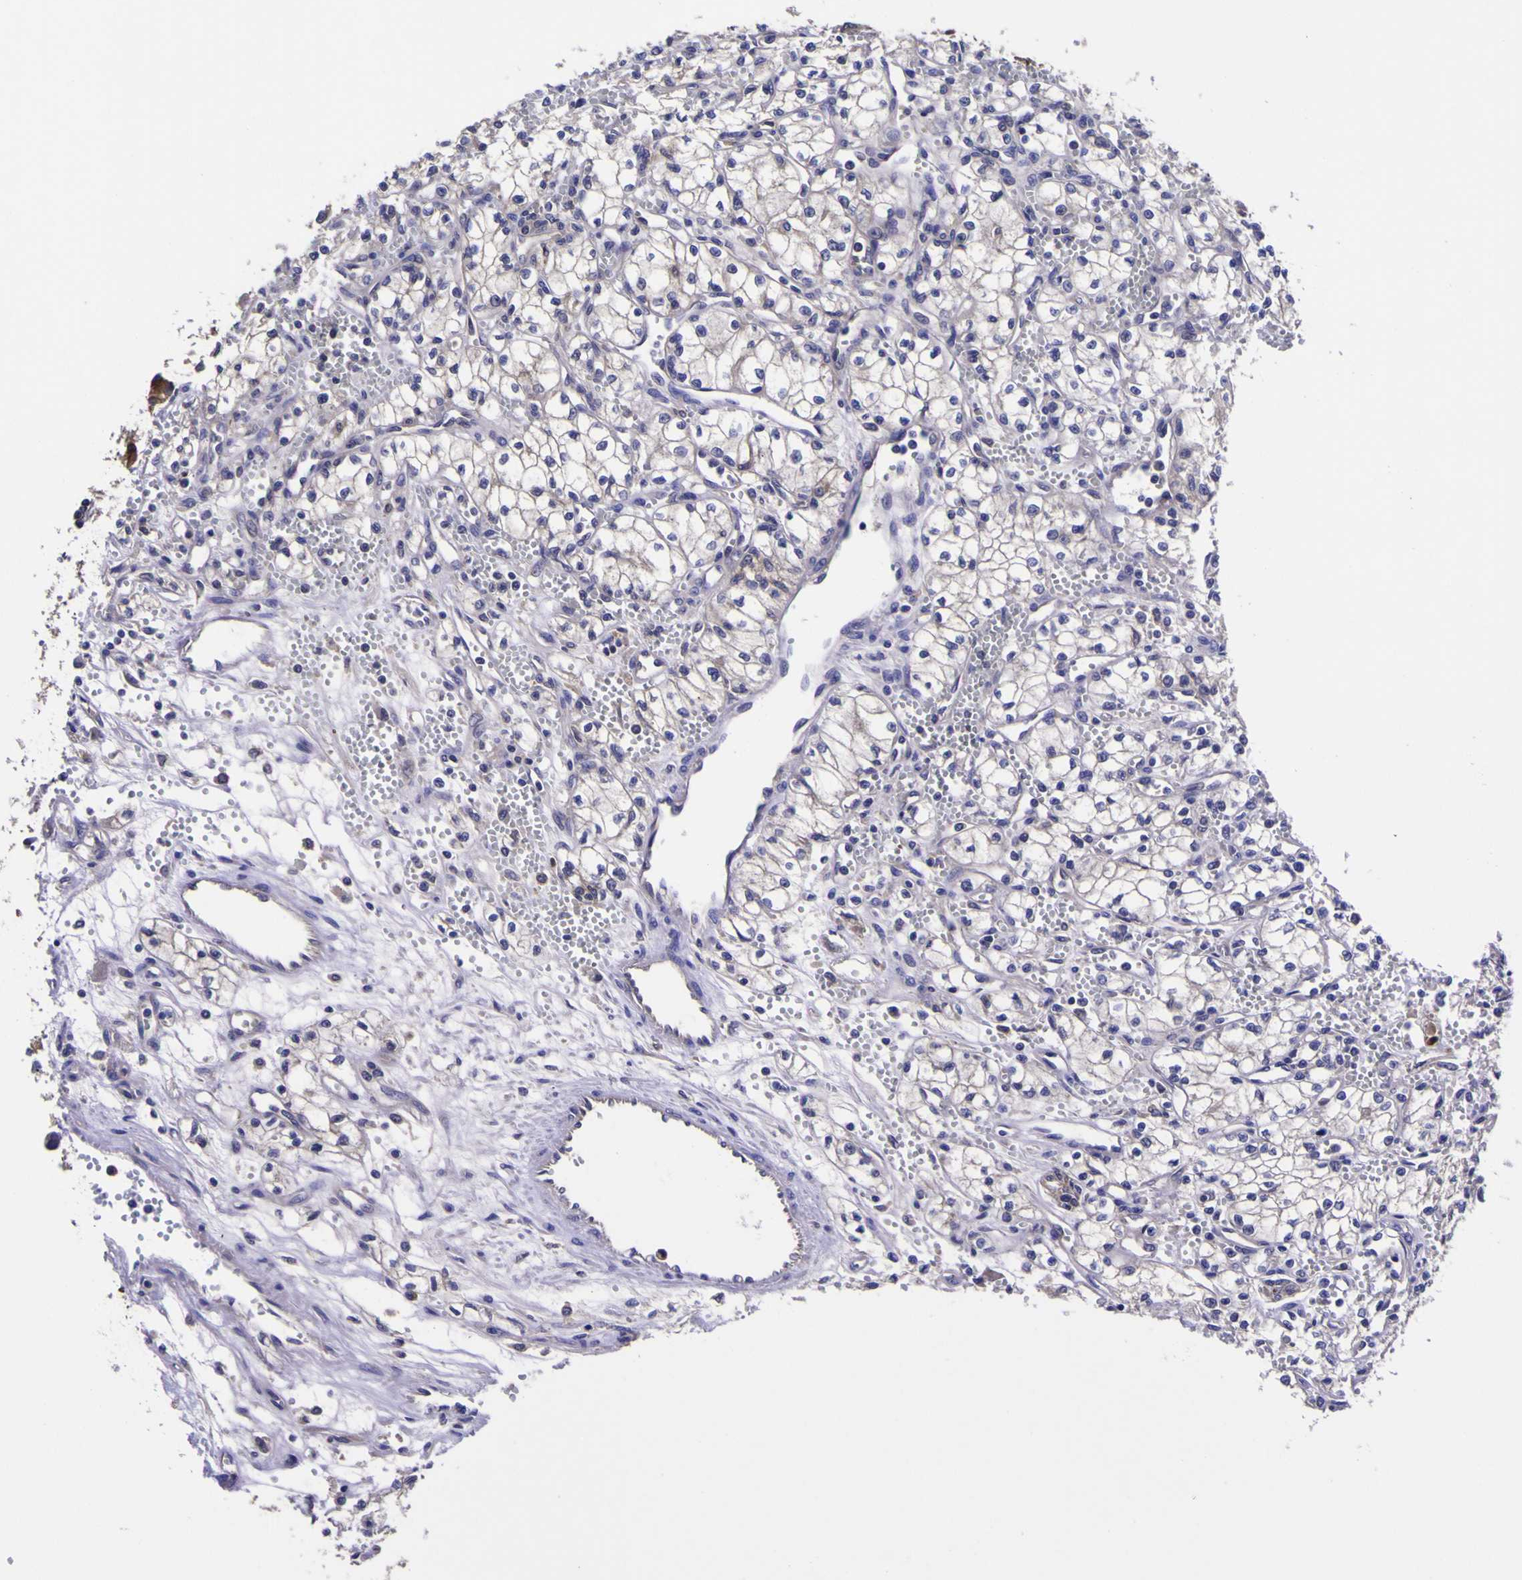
{"staining": {"intensity": "negative", "quantity": "none", "location": "none"}, "tissue": "renal cancer", "cell_type": "Tumor cells", "image_type": "cancer", "snomed": [{"axis": "morphology", "description": "Normal tissue, NOS"}, {"axis": "morphology", "description": "Adenocarcinoma, NOS"}, {"axis": "topography", "description": "Kidney"}], "caption": "Renal adenocarcinoma stained for a protein using immunohistochemistry (IHC) shows no expression tumor cells.", "gene": "MAPK14", "patient": {"sex": "male", "age": 59}}